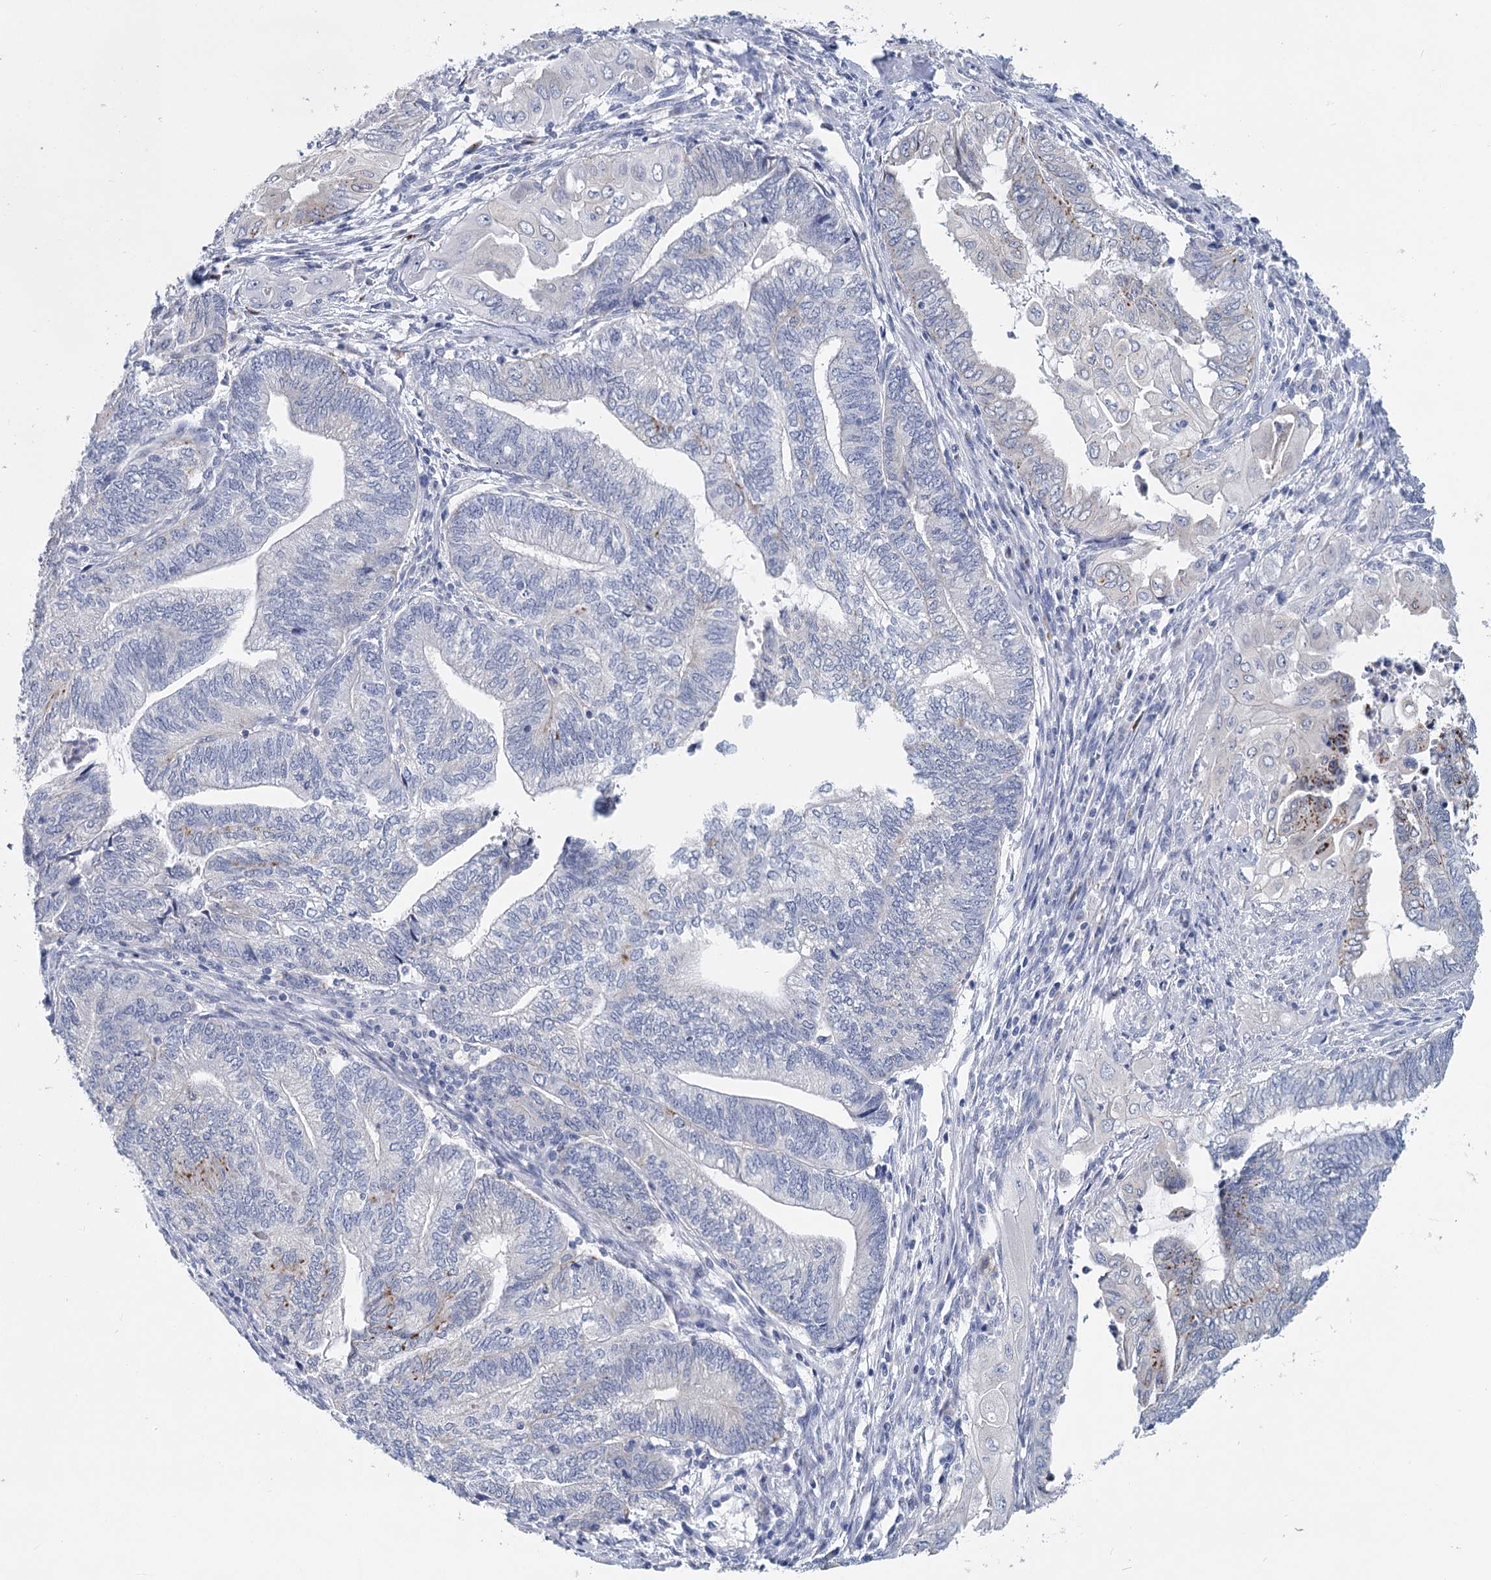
{"staining": {"intensity": "negative", "quantity": "none", "location": "none"}, "tissue": "endometrial cancer", "cell_type": "Tumor cells", "image_type": "cancer", "snomed": [{"axis": "morphology", "description": "Adenocarcinoma, NOS"}, {"axis": "topography", "description": "Uterus"}, {"axis": "topography", "description": "Endometrium"}], "caption": "This is a image of immunohistochemistry (IHC) staining of adenocarcinoma (endometrial), which shows no expression in tumor cells.", "gene": "METTL7B", "patient": {"sex": "female", "age": 70}}